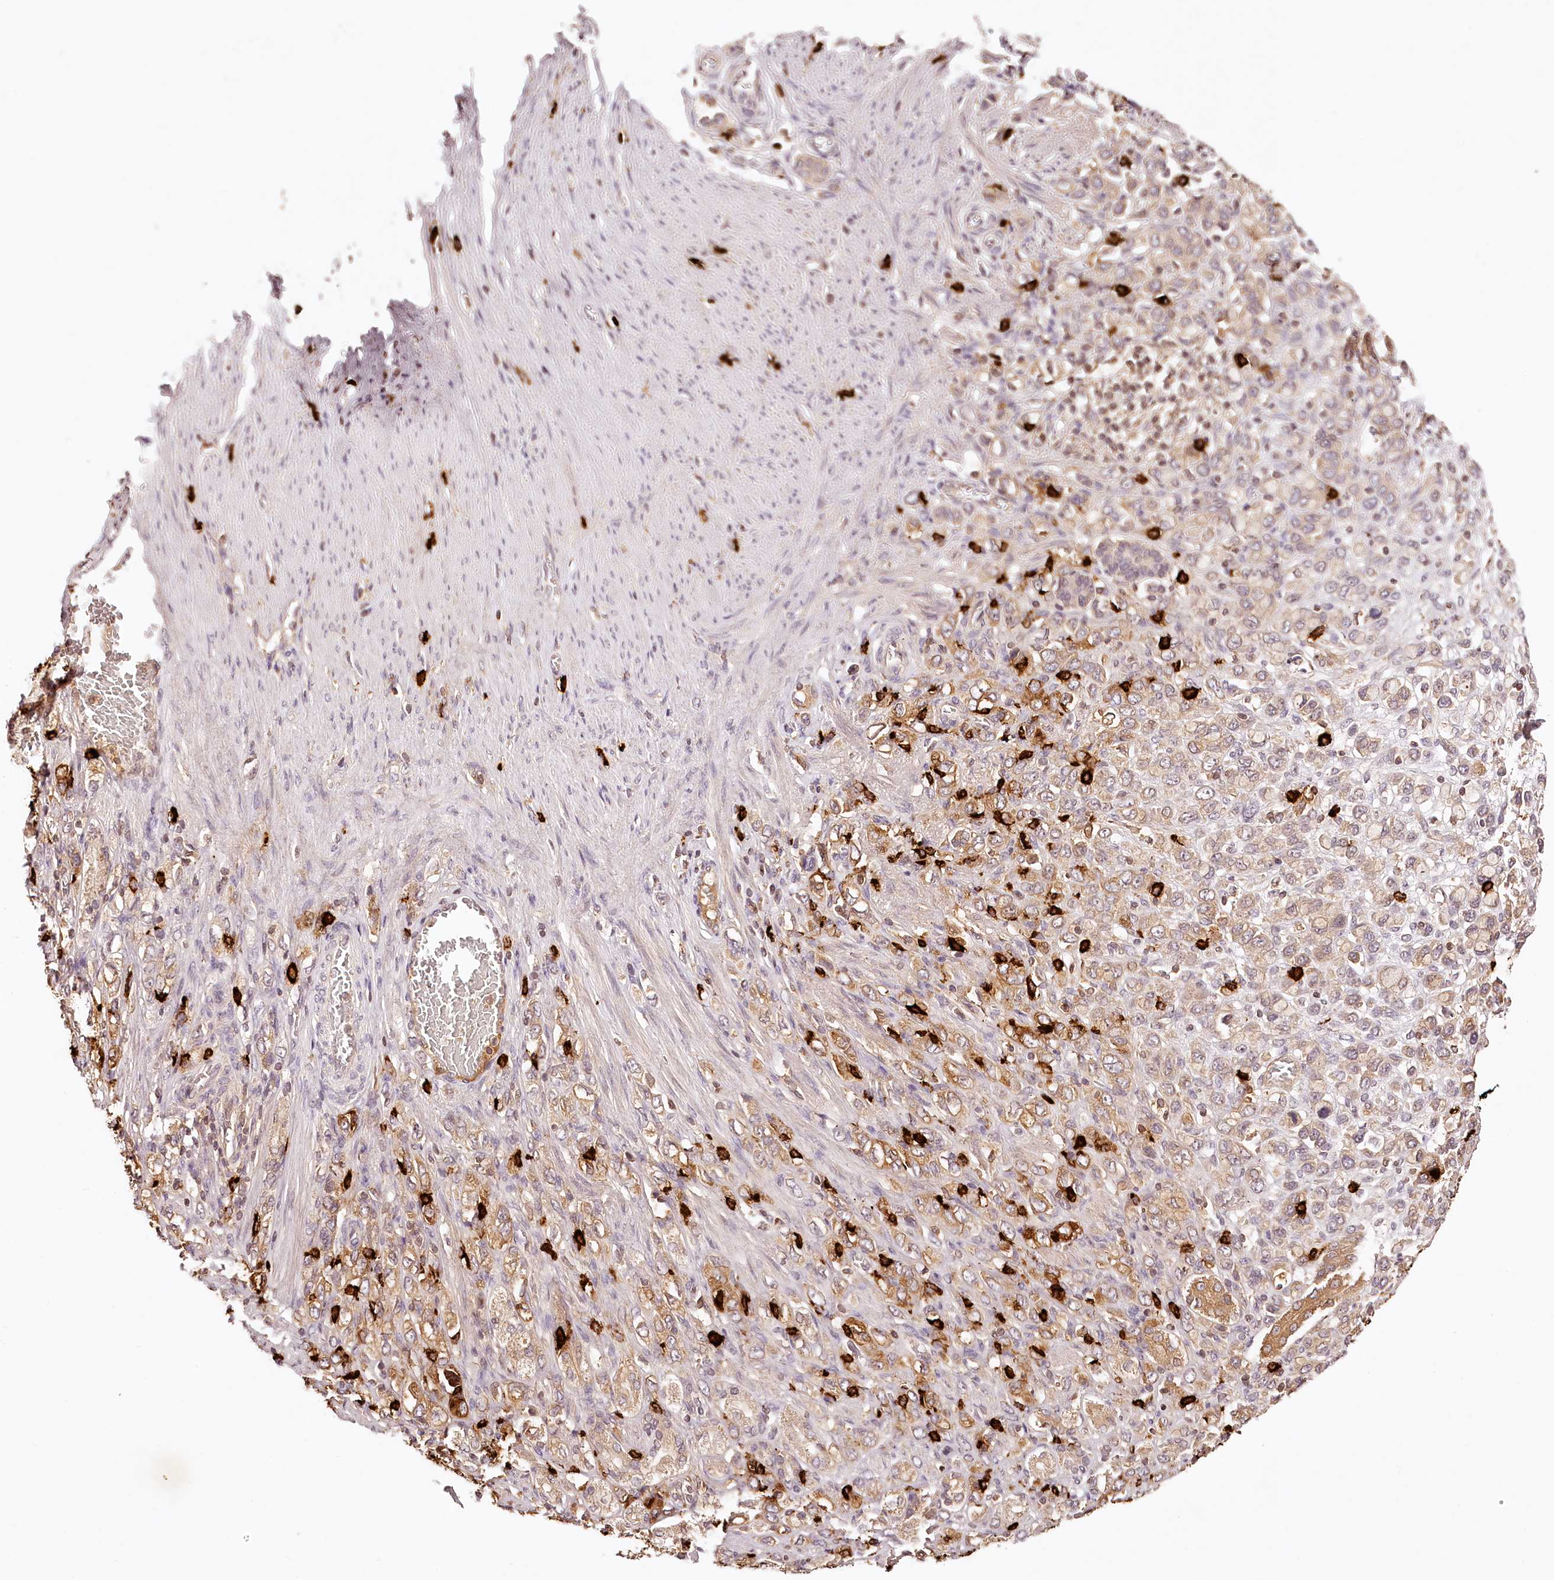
{"staining": {"intensity": "moderate", "quantity": "25%-75%", "location": "cytoplasmic/membranous"}, "tissue": "stomach cancer", "cell_type": "Tumor cells", "image_type": "cancer", "snomed": [{"axis": "morphology", "description": "Adenocarcinoma, NOS"}, {"axis": "topography", "description": "Stomach"}], "caption": "The photomicrograph displays immunohistochemical staining of stomach adenocarcinoma. There is moderate cytoplasmic/membranous expression is appreciated in about 25%-75% of tumor cells.", "gene": "SYNGR1", "patient": {"sex": "female", "age": 65}}